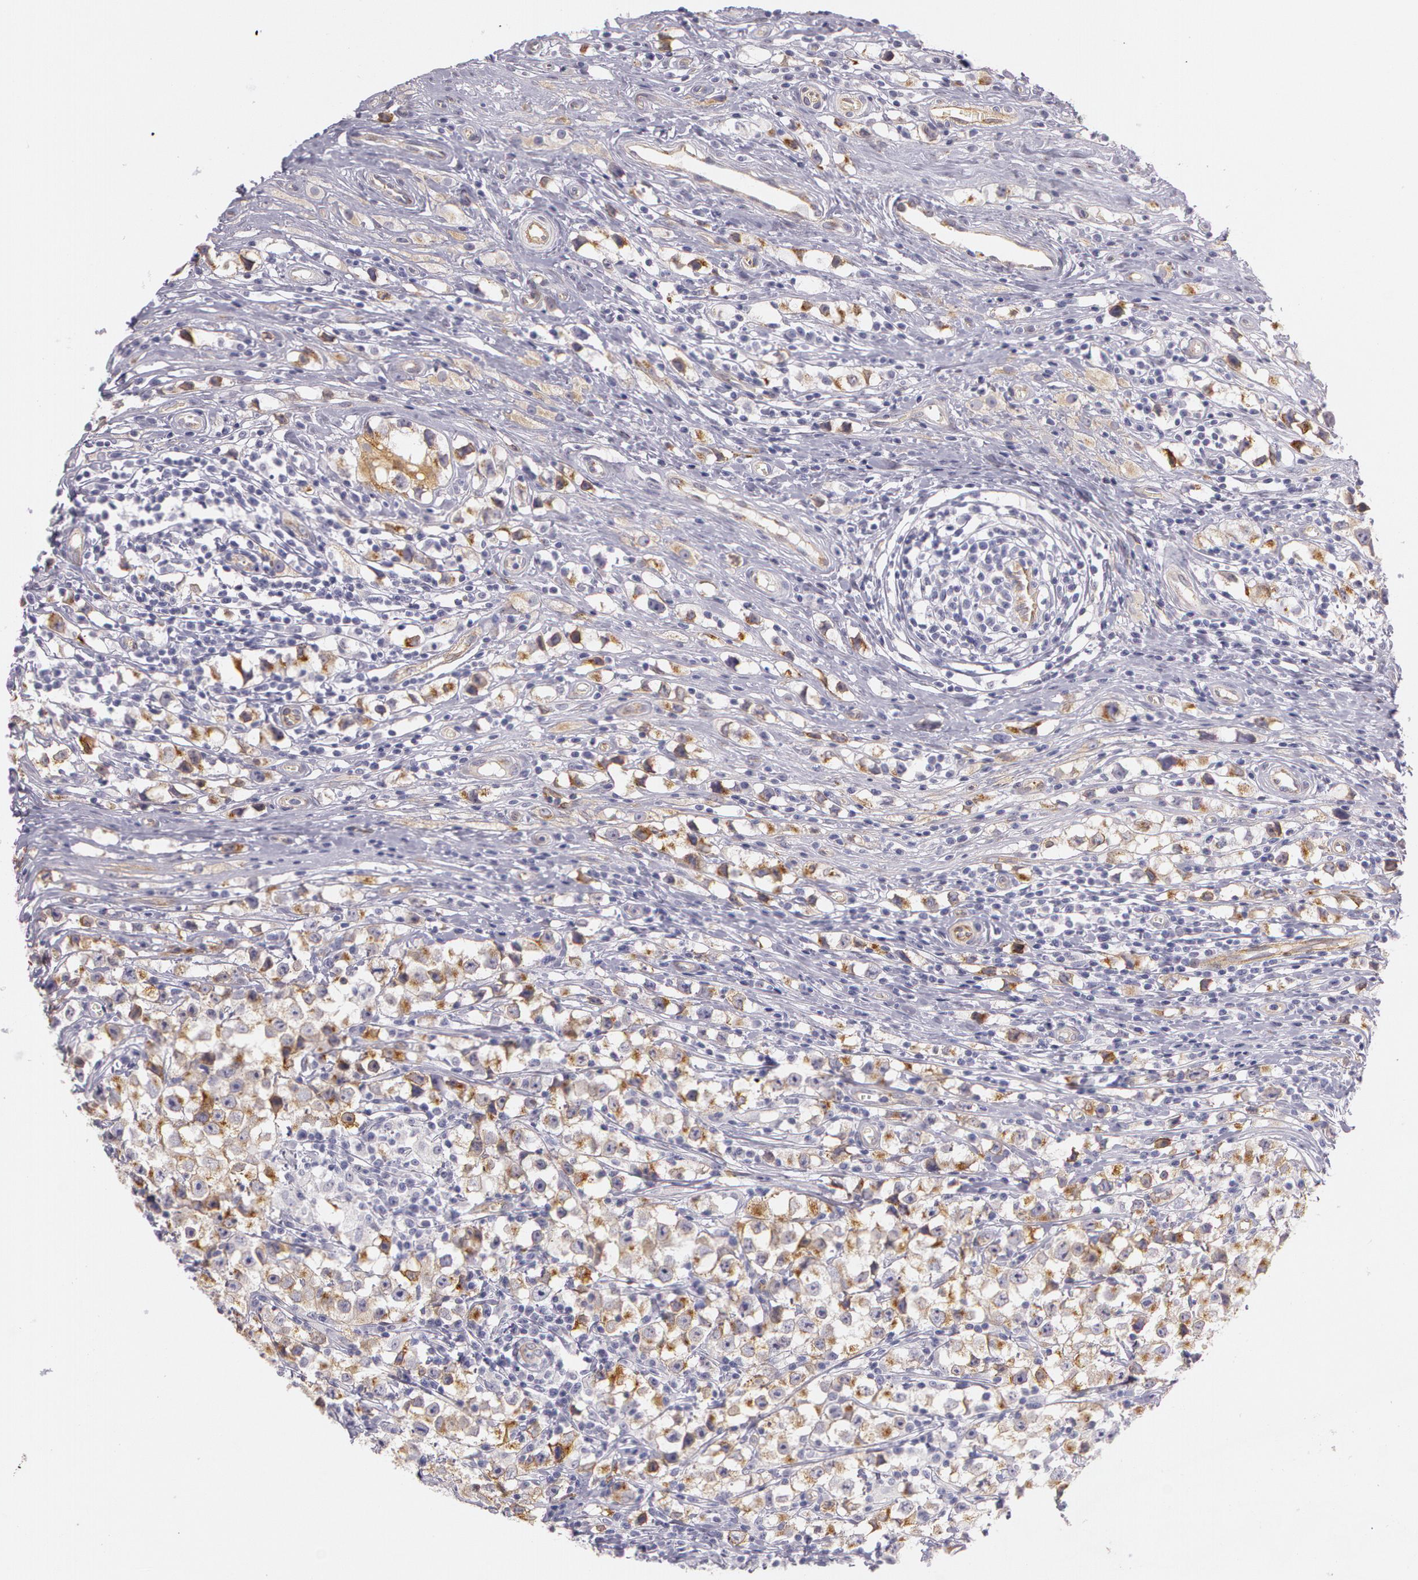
{"staining": {"intensity": "strong", "quantity": "25%-75%", "location": "cytoplasmic/membranous"}, "tissue": "testis cancer", "cell_type": "Tumor cells", "image_type": "cancer", "snomed": [{"axis": "morphology", "description": "Seminoma, NOS"}, {"axis": "topography", "description": "Testis"}], "caption": "Strong cytoplasmic/membranous protein positivity is seen in approximately 25%-75% of tumor cells in testis cancer (seminoma).", "gene": "APP", "patient": {"sex": "male", "age": 35}}